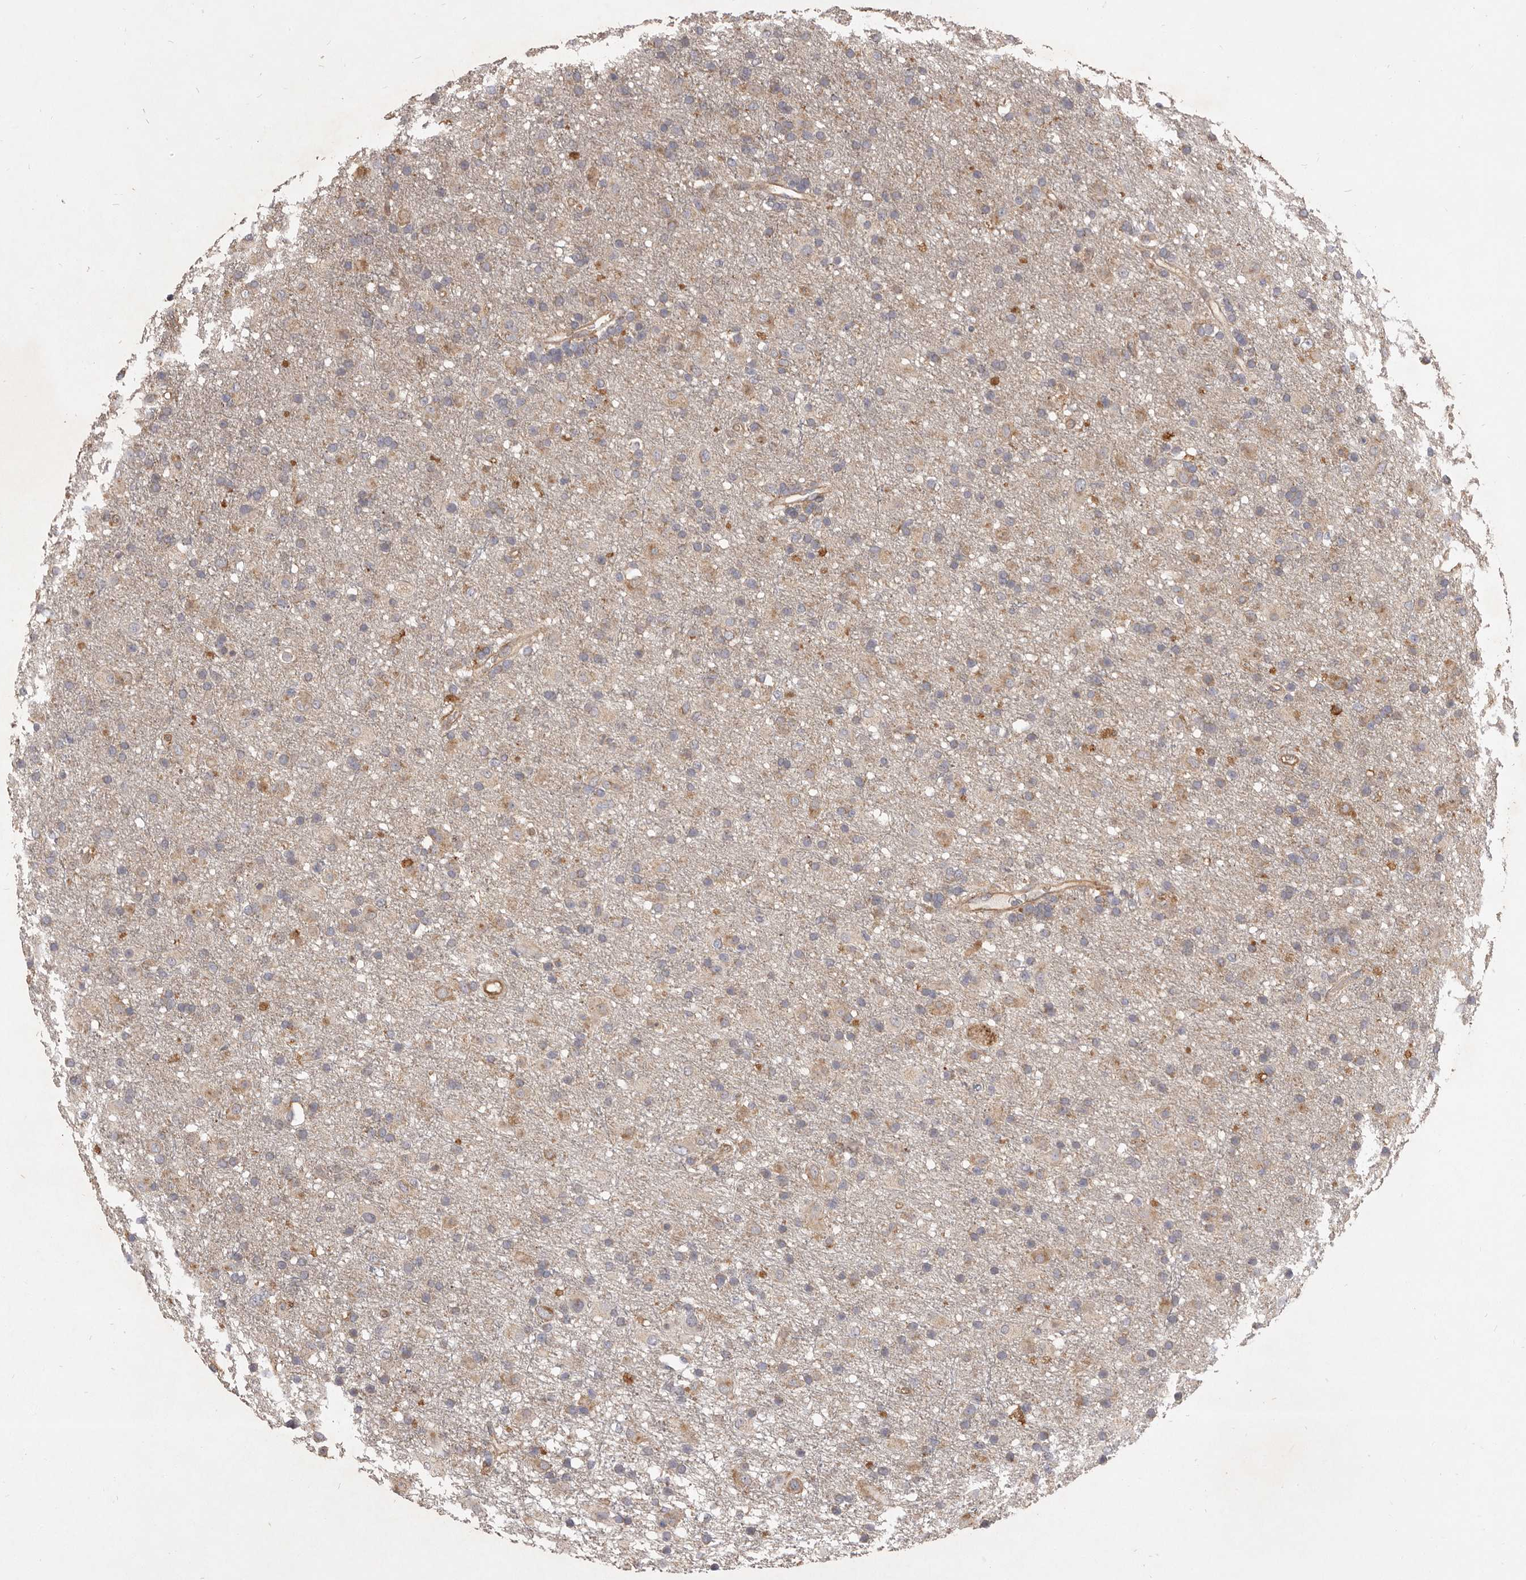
{"staining": {"intensity": "weak", "quantity": "<25%", "location": "cytoplasmic/membranous"}, "tissue": "glioma", "cell_type": "Tumor cells", "image_type": "cancer", "snomed": [{"axis": "morphology", "description": "Glioma, malignant, Low grade"}, {"axis": "topography", "description": "Brain"}], "caption": "The micrograph exhibits no staining of tumor cells in glioma.", "gene": "VPS45", "patient": {"sex": "male", "age": 65}}